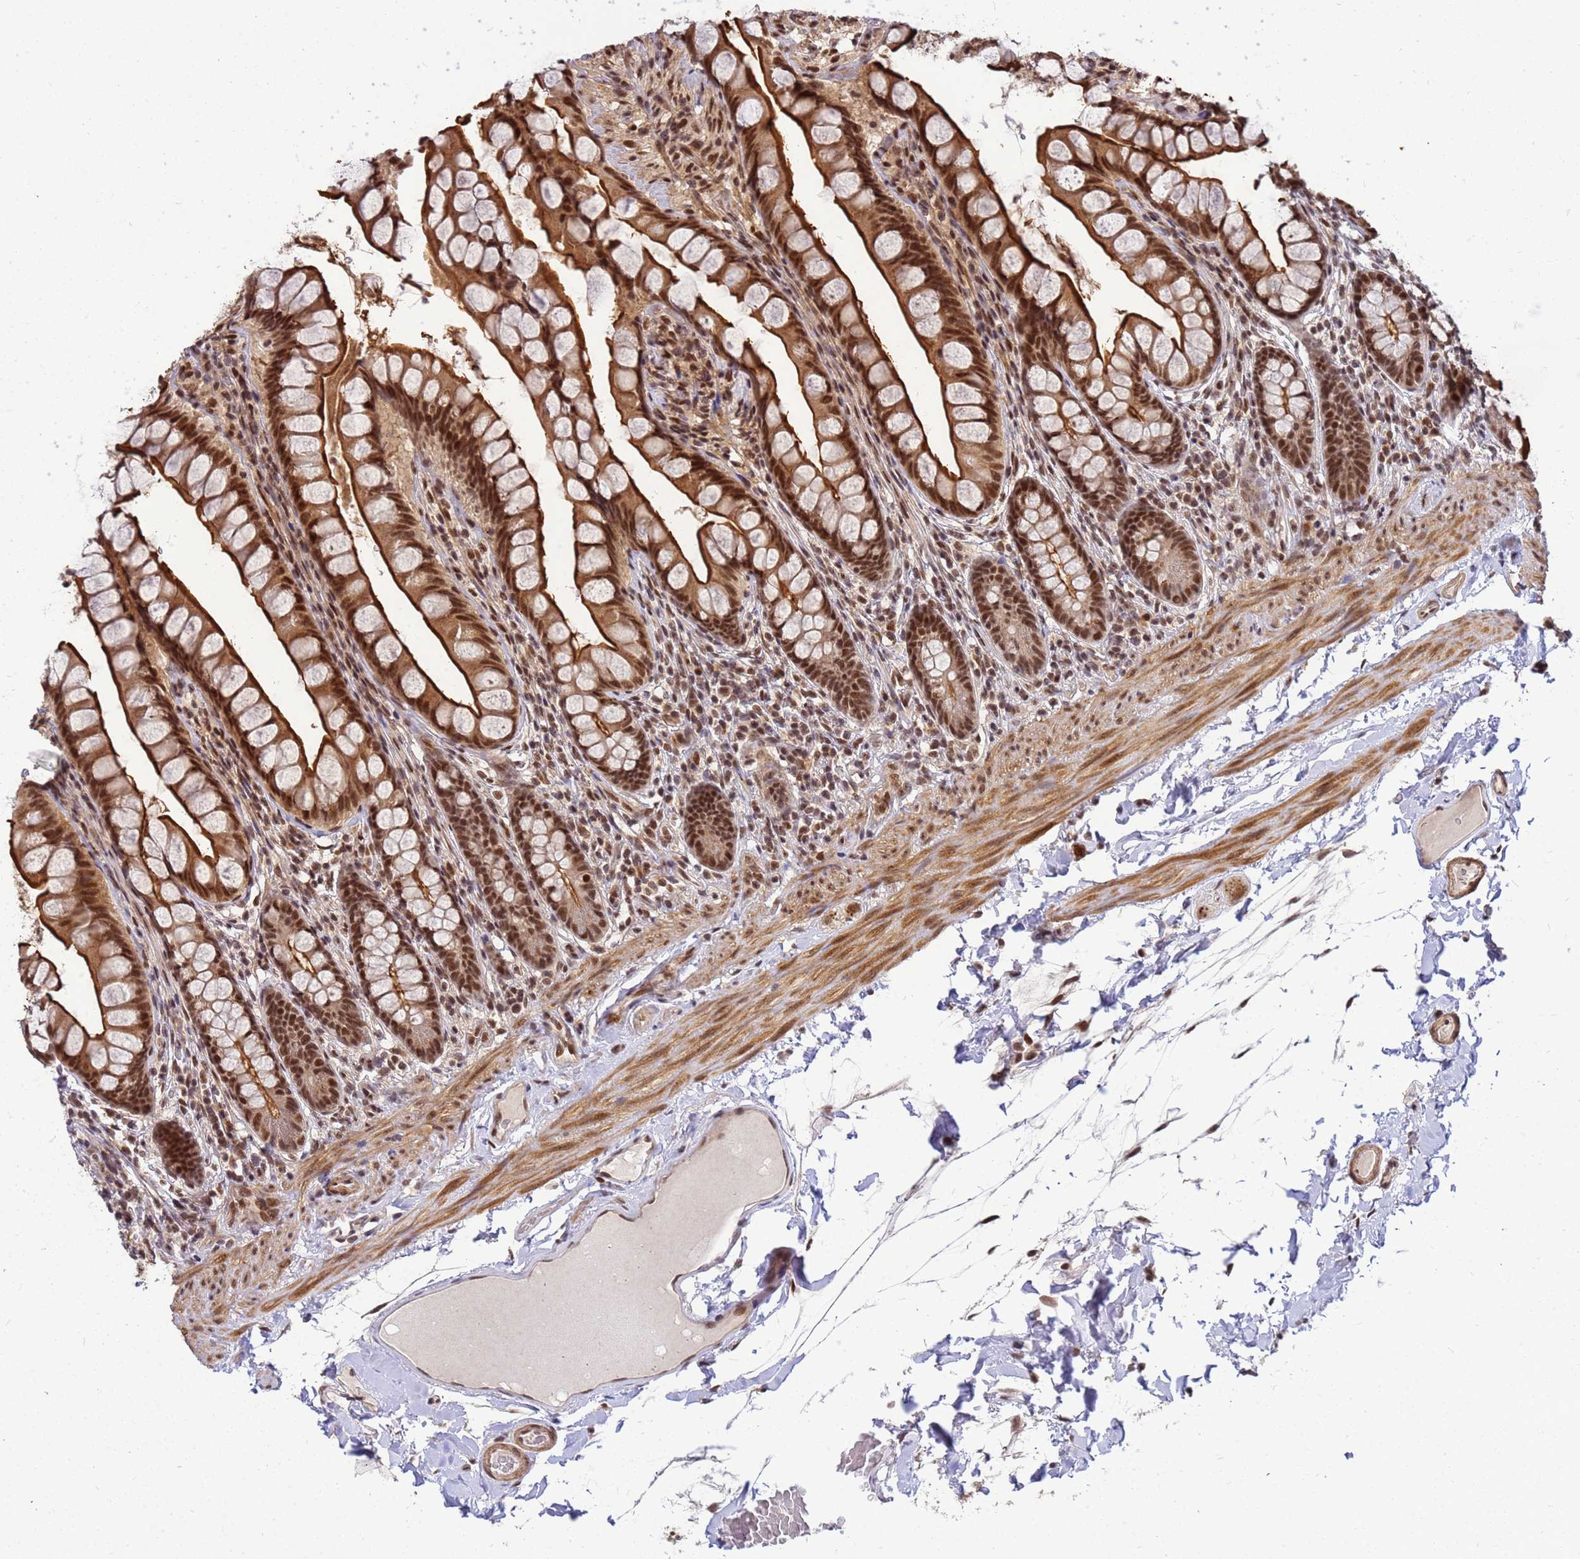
{"staining": {"intensity": "strong", "quantity": ">75%", "location": "cytoplasmic/membranous,nuclear"}, "tissue": "small intestine", "cell_type": "Glandular cells", "image_type": "normal", "snomed": [{"axis": "morphology", "description": "Normal tissue, NOS"}, {"axis": "topography", "description": "Small intestine"}], "caption": "High-magnification brightfield microscopy of unremarkable small intestine stained with DAB (brown) and counterstained with hematoxylin (blue). glandular cells exhibit strong cytoplasmic/membranous,nuclear staining is identified in about>75% of cells. Nuclei are stained in blue.", "gene": "NCBP2", "patient": {"sex": "male", "age": 70}}